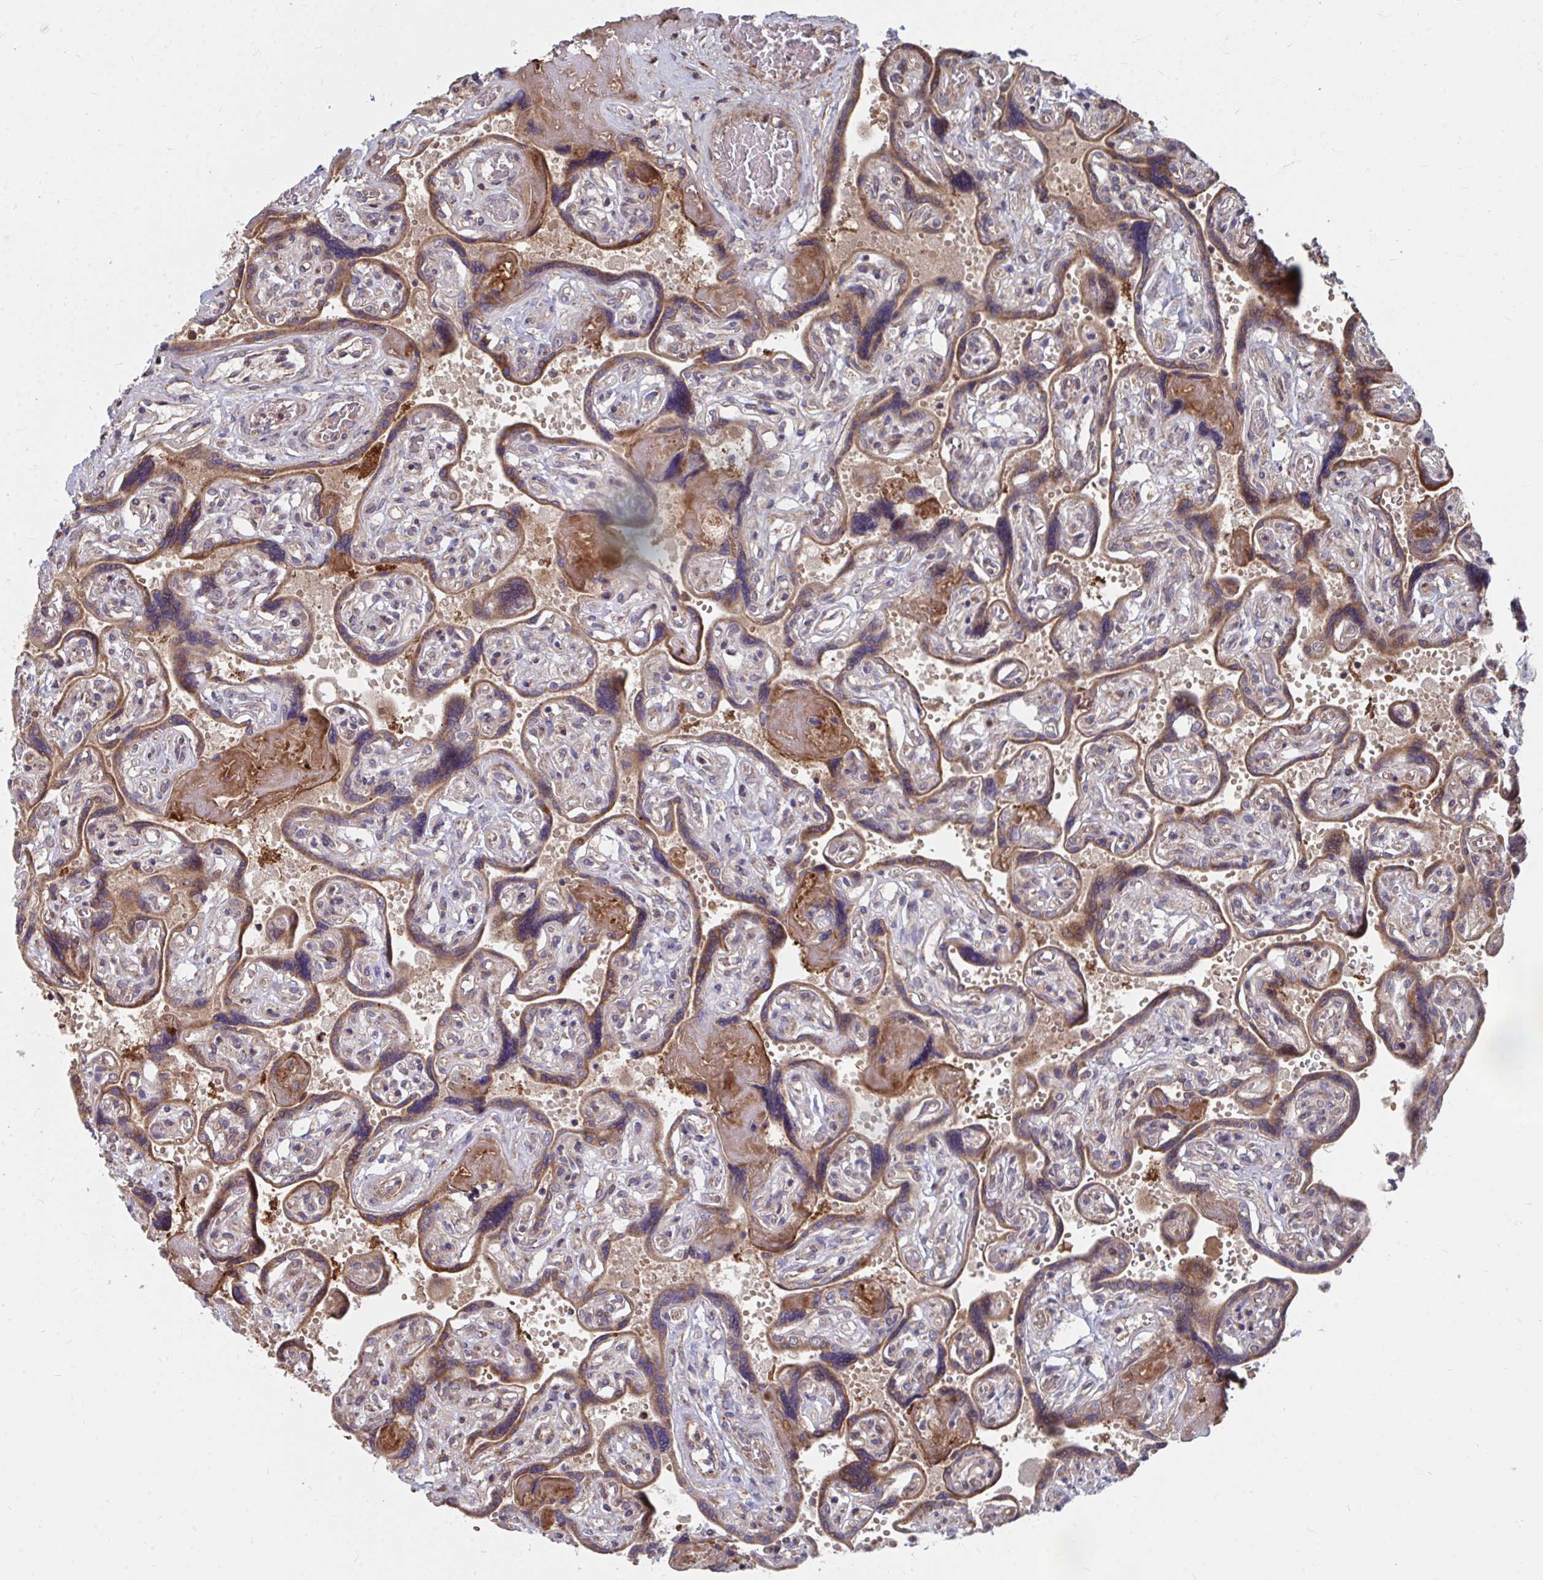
{"staining": {"intensity": "moderate", "quantity": ">75%", "location": "cytoplasmic/membranous"}, "tissue": "placenta", "cell_type": "Decidual cells", "image_type": "normal", "snomed": [{"axis": "morphology", "description": "Normal tissue, NOS"}, {"axis": "topography", "description": "Placenta"}], "caption": "Benign placenta demonstrates moderate cytoplasmic/membranous positivity in approximately >75% of decidual cells, visualized by immunohistochemistry.", "gene": "FAM89A", "patient": {"sex": "female", "age": 32}}